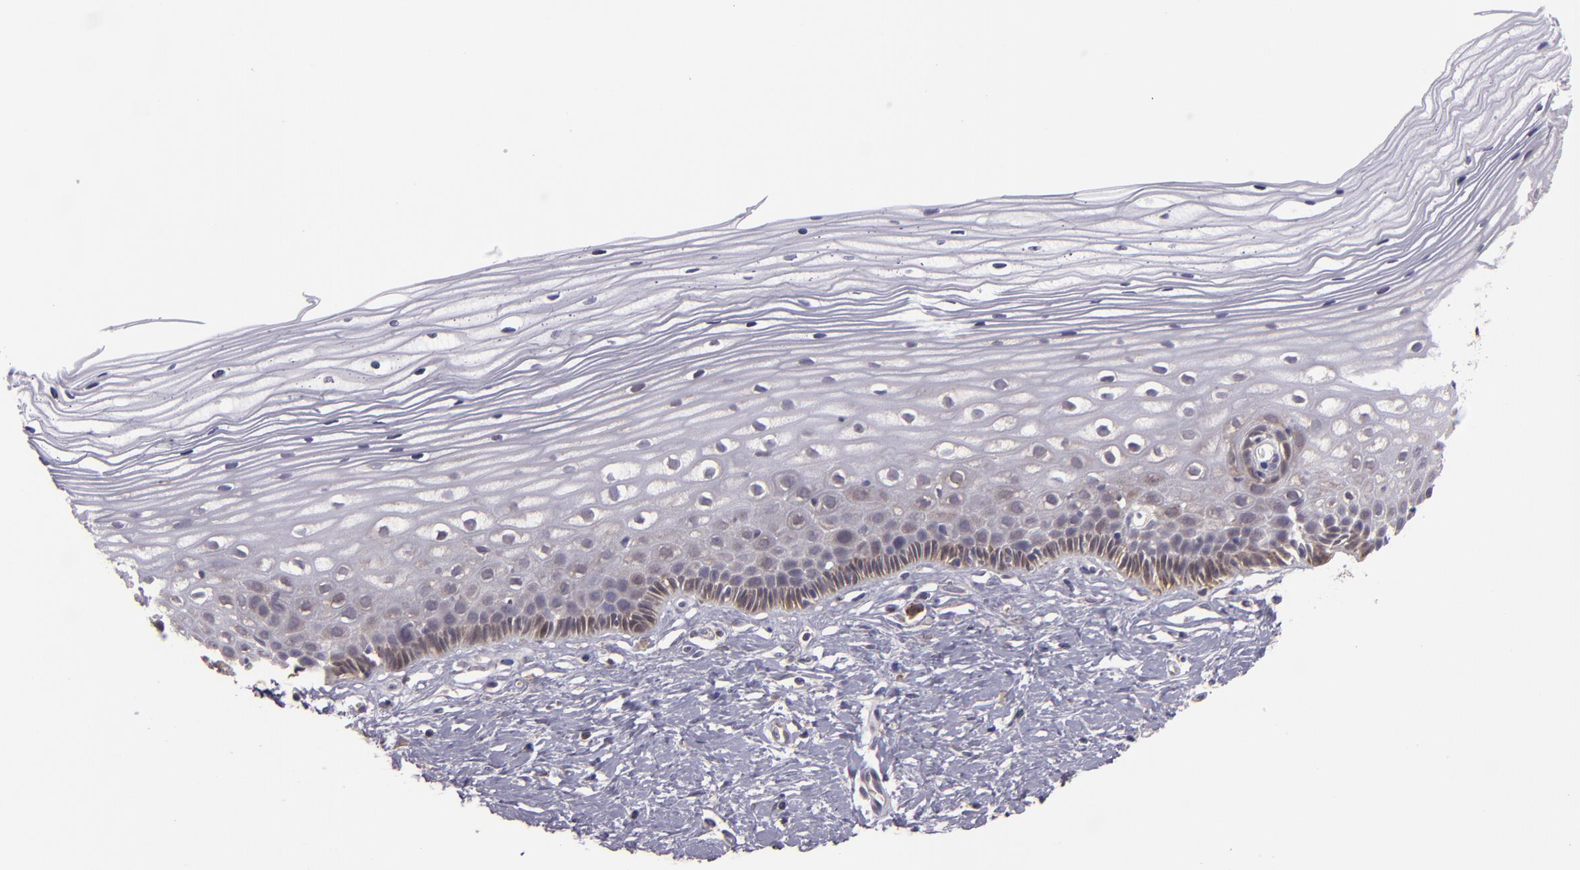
{"staining": {"intensity": "strong", "quantity": ">75%", "location": "cytoplasmic/membranous"}, "tissue": "cervix", "cell_type": "Glandular cells", "image_type": "normal", "snomed": [{"axis": "morphology", "description": "Normal tissue, NOS"}, {"axis": "topography", "description": "Cervix"}], "caption": "Cervix stained with a protein marker displays strong staining in glandular cells.", "gene": "FHIT", "patient": {"sex": "female", "age": 40}}